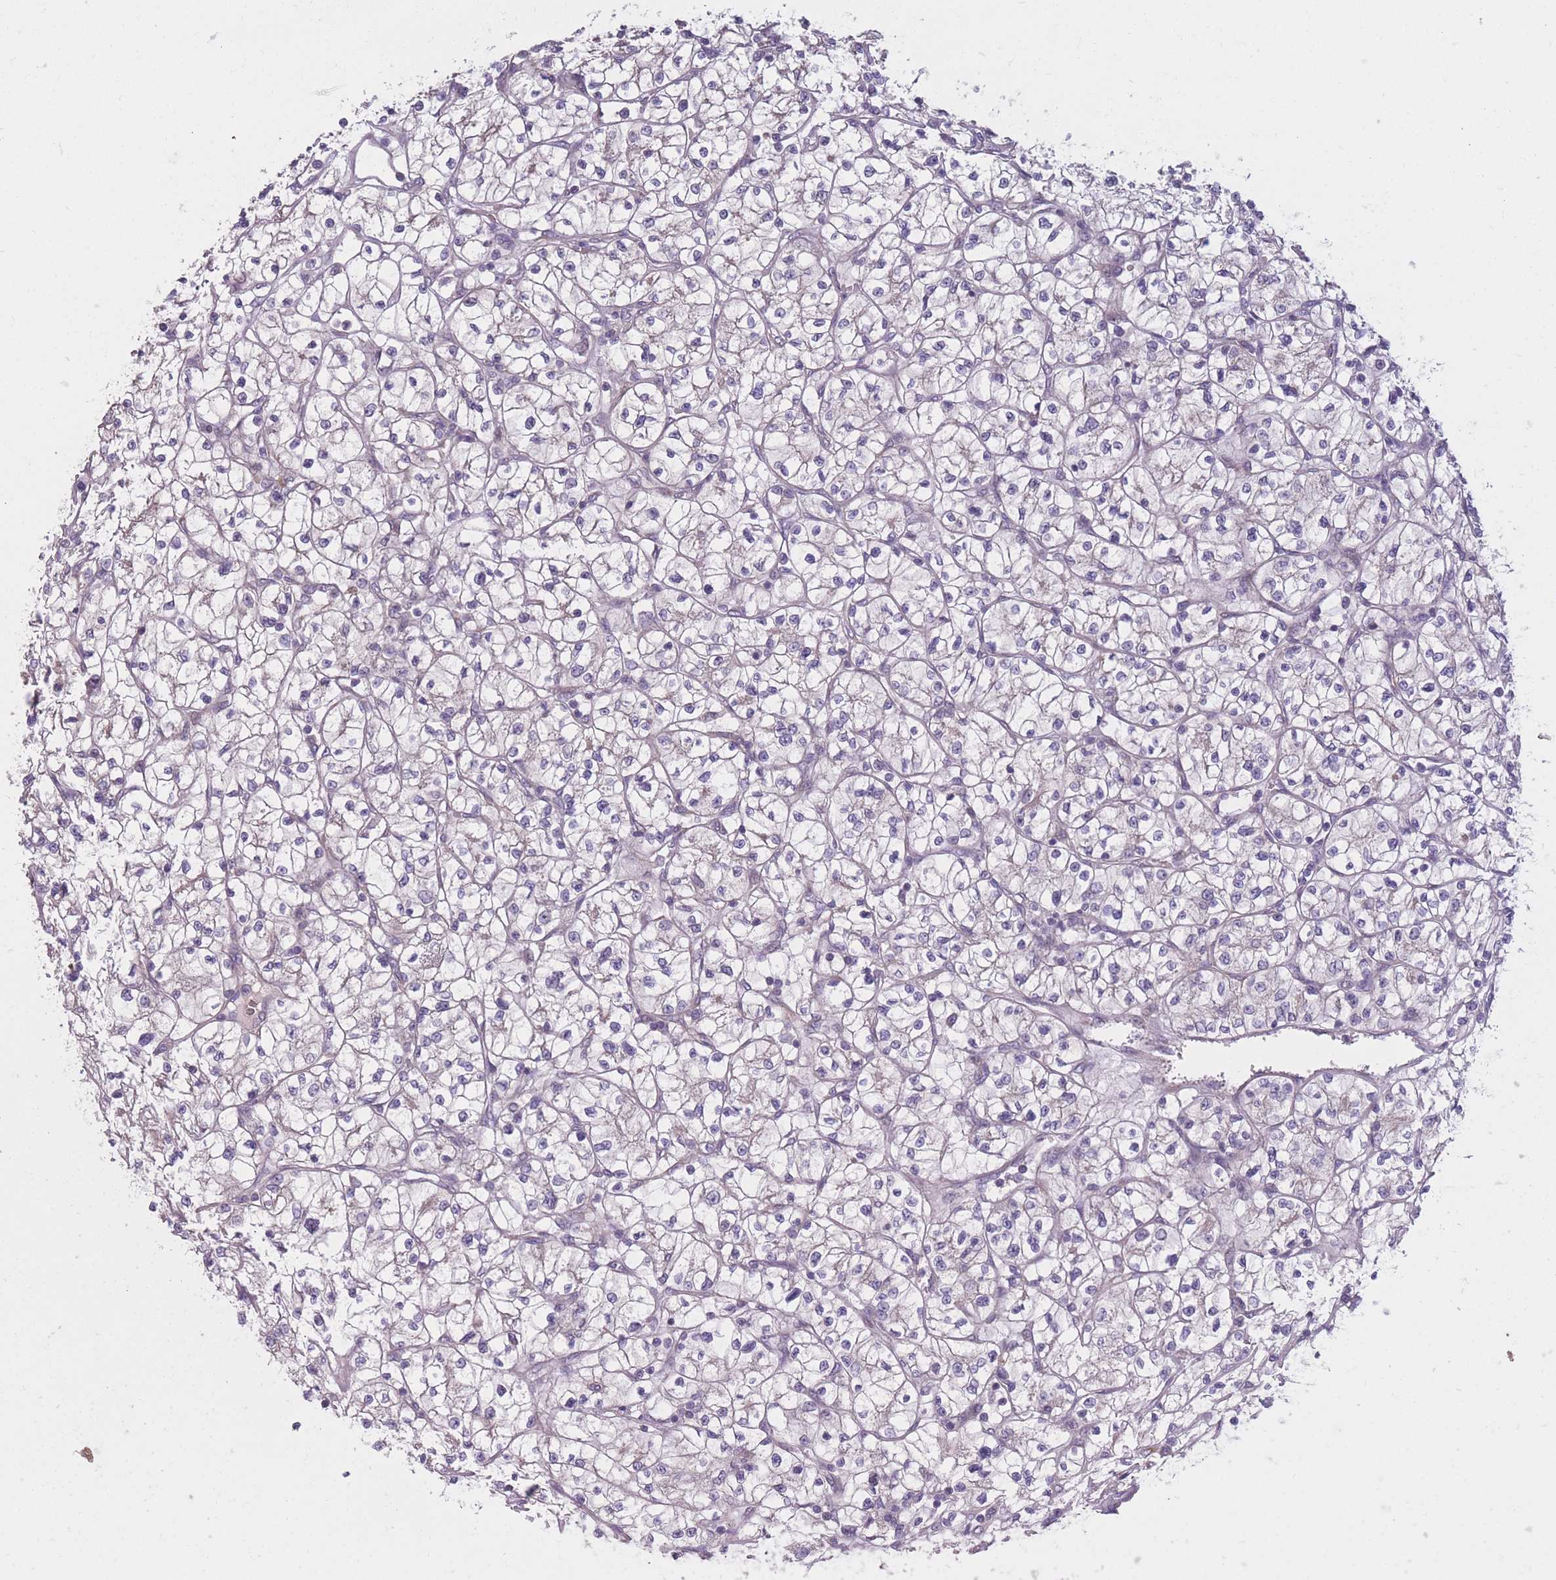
{"staining": {"intensity": "negative", "quantity": "none", "location": "none"}, "tissue": "renal cancer", "cell_type": "Tumor cells", "image_type": "cancer", "snomed": [{"axis": "morphology", "description": "Adenocarcinoma, NOS"}, {"axis": "topography", "description": "Kidney"}], "caption": "Photomicrograph shows no protein staining in tumor cells of renal cancer (adenocarcinoma) tissue.", "gene": "CCNQ", "patient": {"sex": "female", "age": 64}}